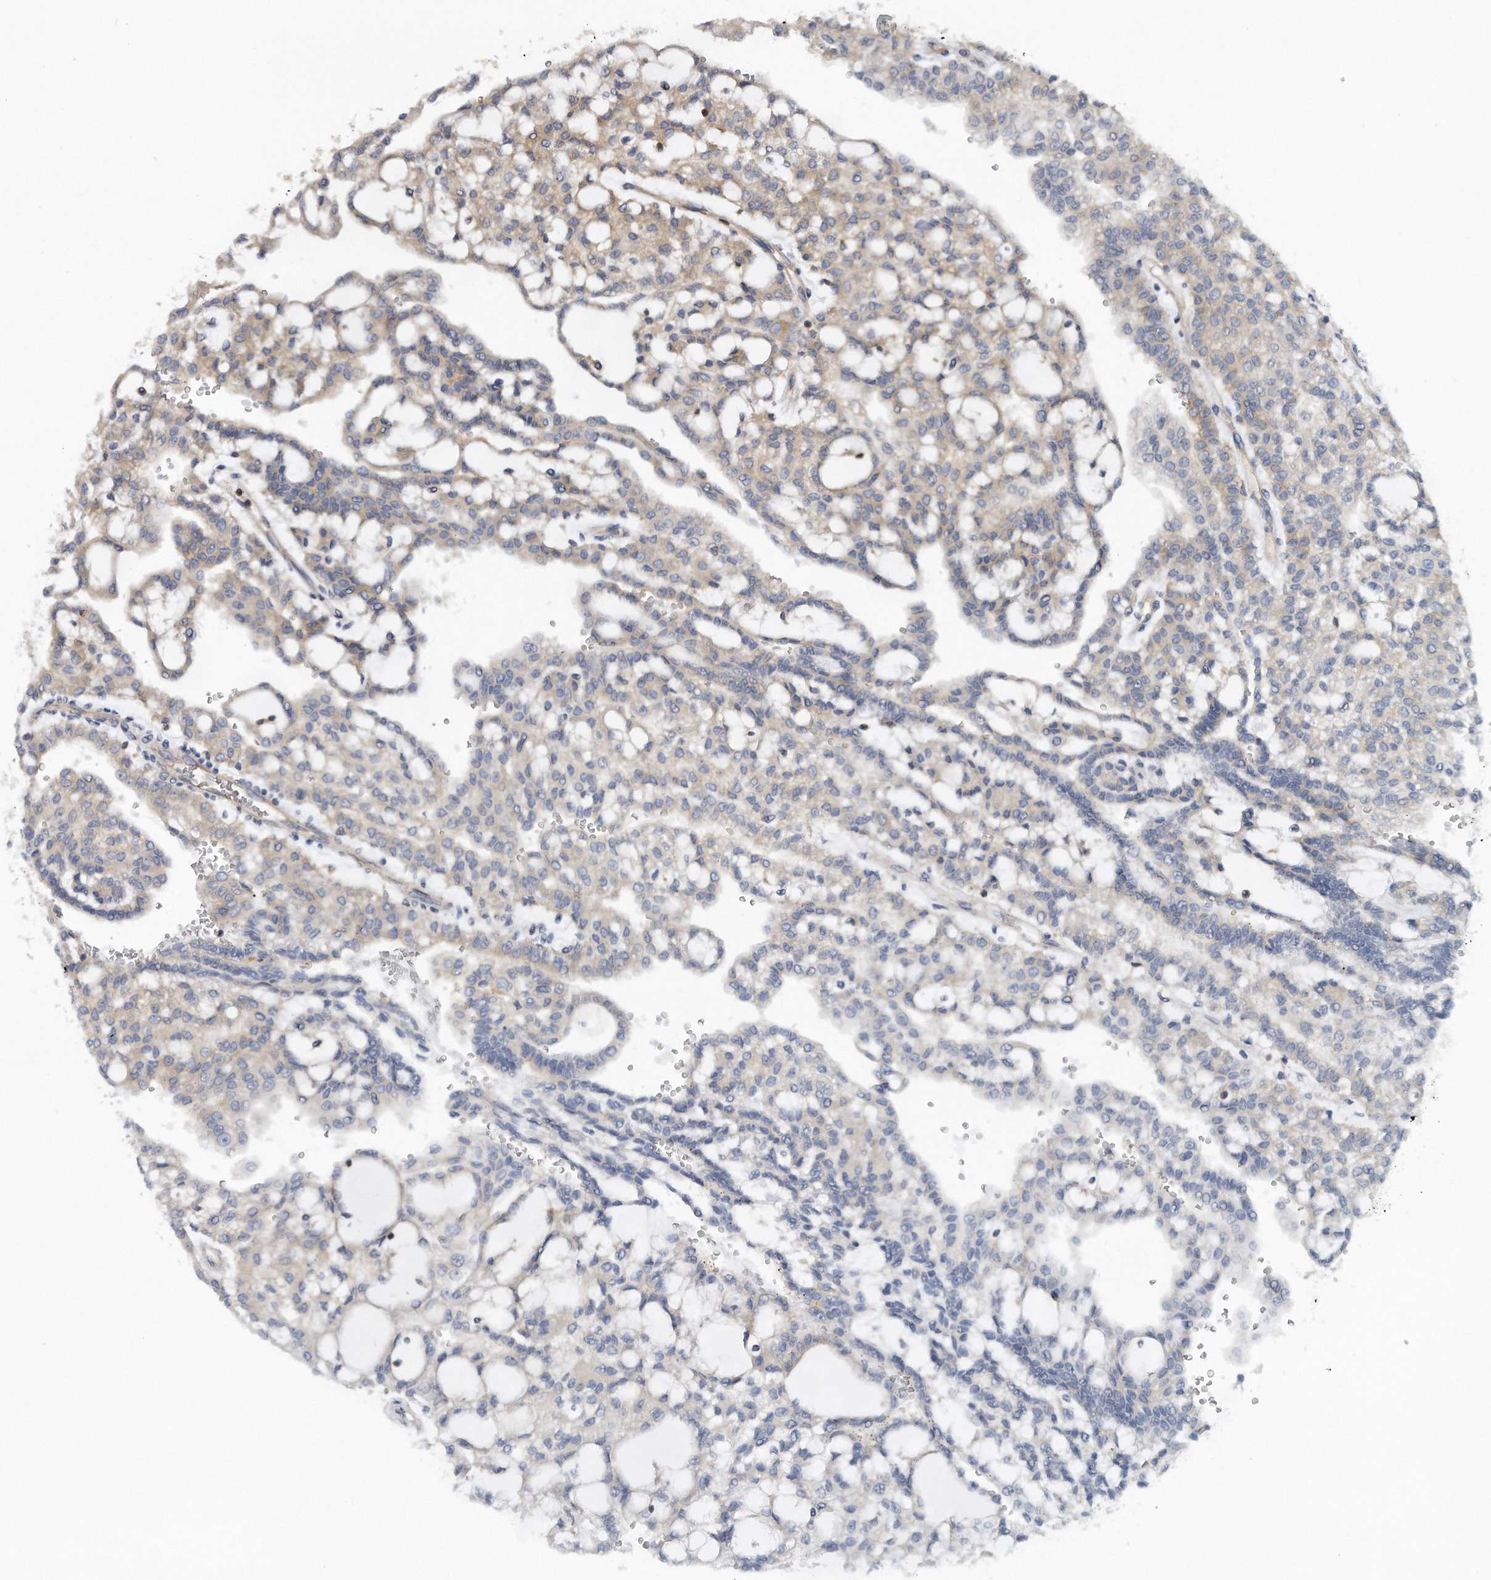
{"staining": {"intensity": "weak", "quantity": "25%-75%", "location": "cytoplasmic/membranous"}, "tissue": "renal cancer", "cell_type": "Tumor cells", "image_type": "cancer", "snomed": [{"axis": "morphology", "description": "Adenocarcinoma, NOS"}, {"axis": "topography", "description": "Kidney"}], "caption": "Immunohistochemistry (IHC) staining of renal cancer (adenocarcinoma), which exhibits low levels of weak cytoplasmic/membranous staining in about 25%-75% of tumor cells indicating weak cytoplasmic/membranous protein expression. The staining was performed using DAB (3,3'-diaminobenzidine) (brown) for protein detection and nuclei were counterstained in hematoxylin (blue).", "gene": "EIF3I", "patient": {"sex": "male", "age": 63}}